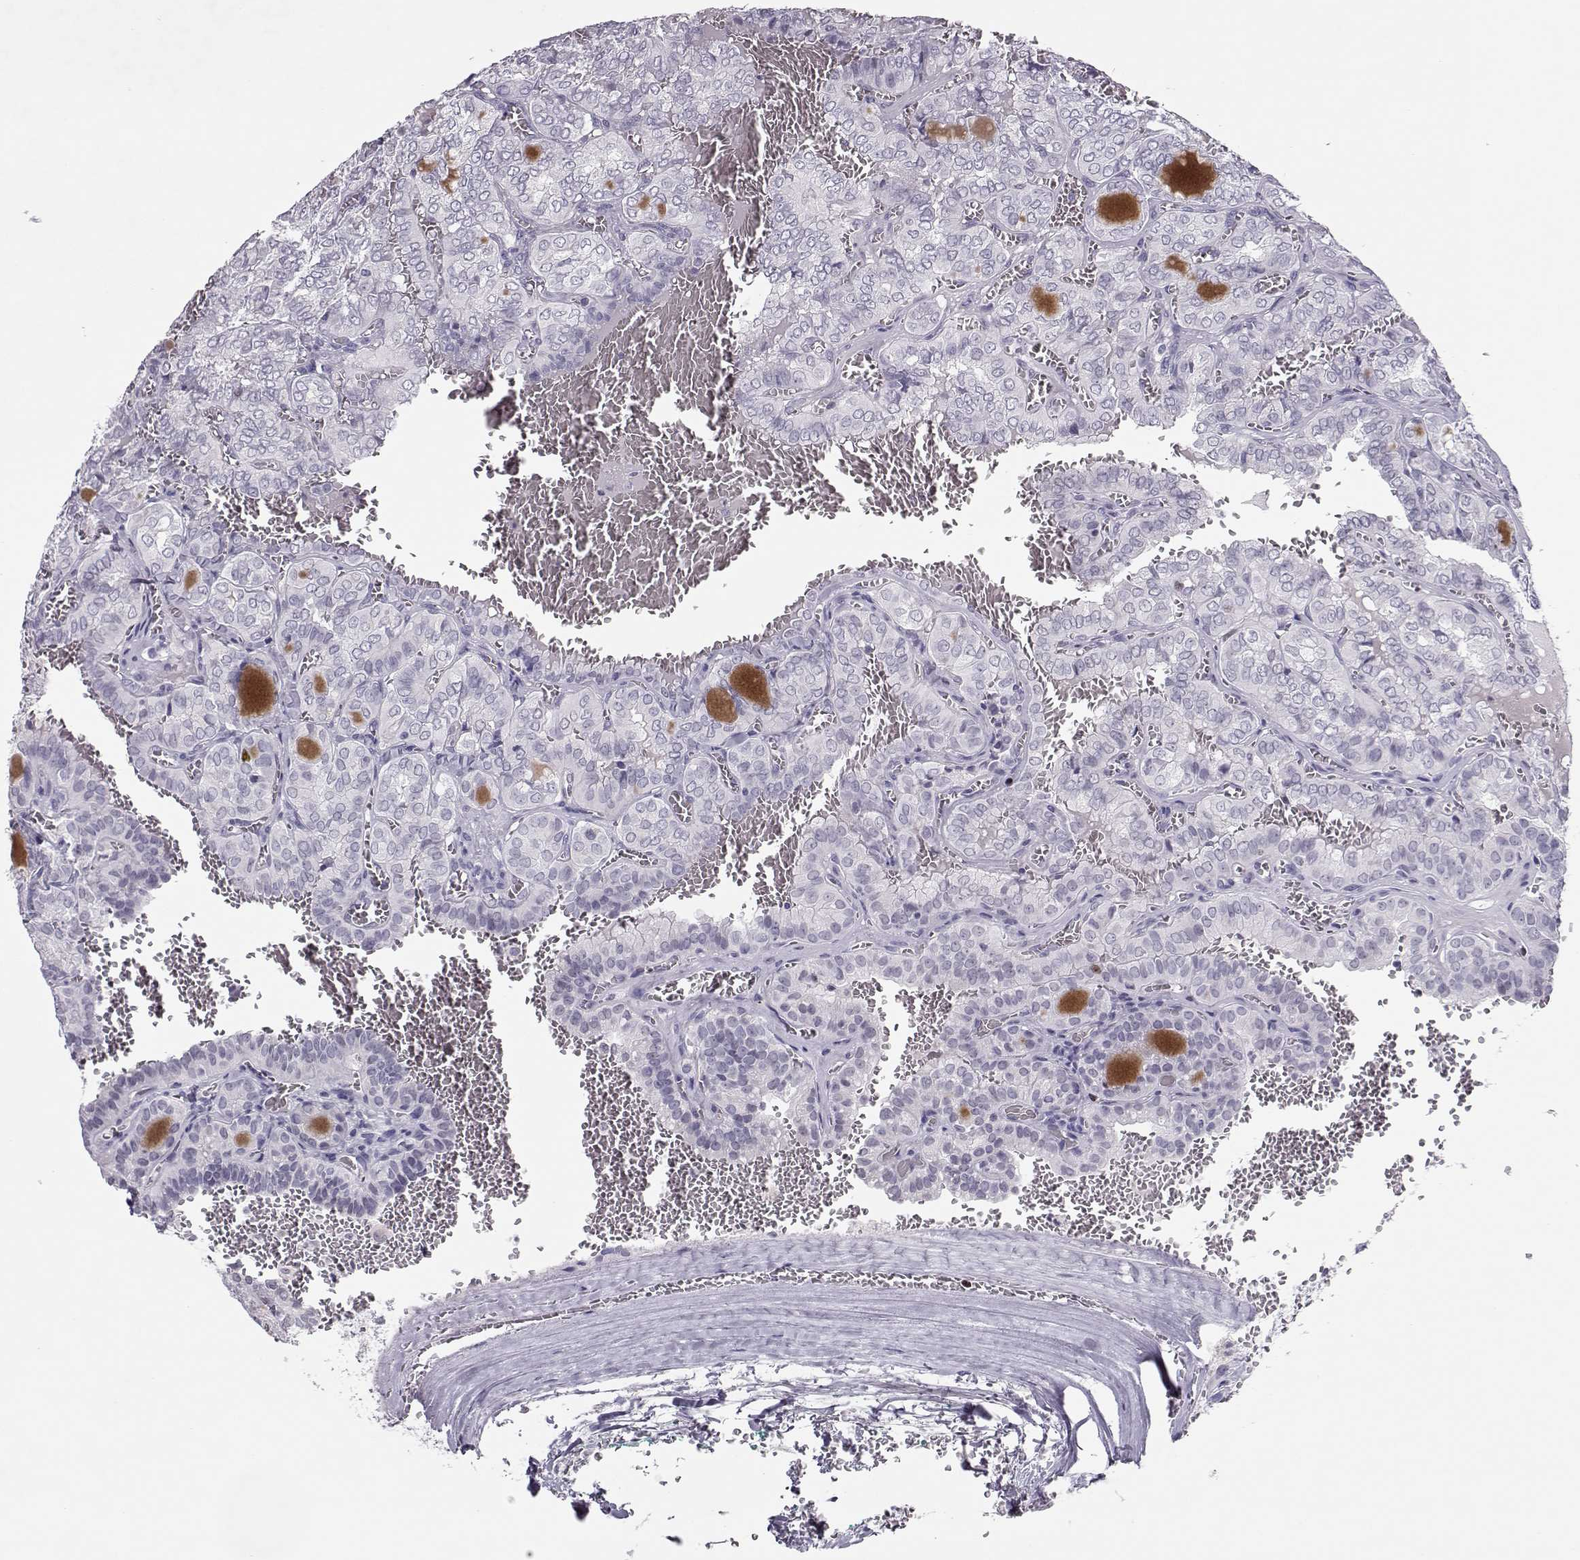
{"staining": {"intensity": "negative", "quantity": "none", "location": "none"}, "tissue": "thyroid cancer", "cell_type": "Tumor cells", "image_type": "cancer", "snomed": [{"axis": "morphology", "description": "Papillary adenocarcinoma, NOS"}, {"axis": "topography", "description": "Thyroid gland"}], "caption": "Immunohistochemistry (IHC) of thyroid cancer exhibits no expression in tumor cells. (DAB (3,3'-diaminobenzidine) IHC with hematoxylin counter stain).", "gene": "SGO1", "patient": {"sex": "female", "age": 41}}